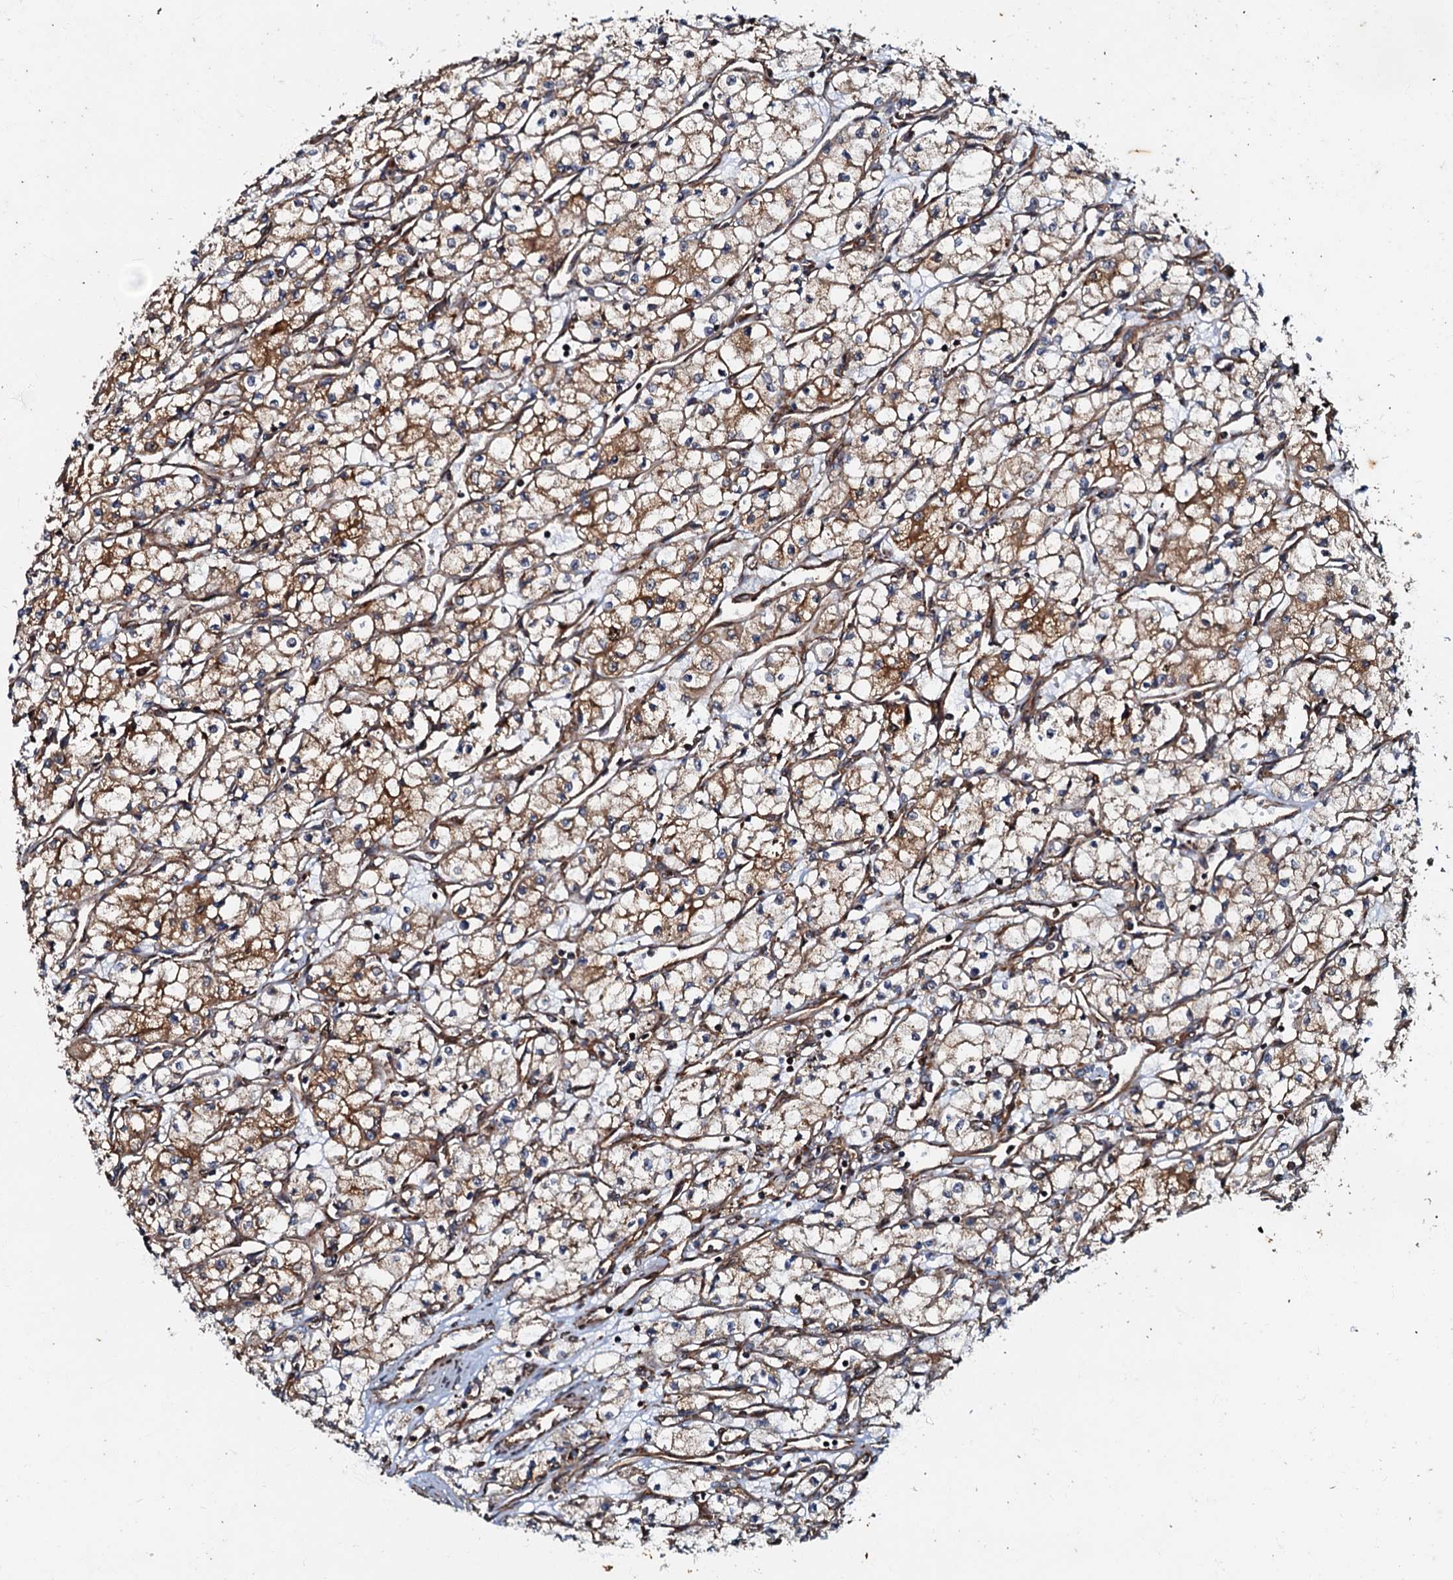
{"staining": {"intensity": "moderate", "quantity": ">75%", "location": "cytoplasmic/membranous"}, "tissue": "renal cancer", "cell_type": "Tumor cells", "image_type": "cancer", "snomed": [{"axis": "morphology", "description": "Adenocarcinoma, NOS"}, {"axis": "topography", "description": "Kidney"}], "caption": "Tumor cells display medium levels of moderate cytoplasmic/membranous expression in about >75% of cells in human renal cancer. The staining was performed using DAB (3,3'-diaminobenzidine) to visualize the protein expression in brown, while the nuclei were stained in blue with hematoxylin (Magnification: 20x).", "gene": "BLOC1S6", "patient": {"sex": "male", "age": 59}}